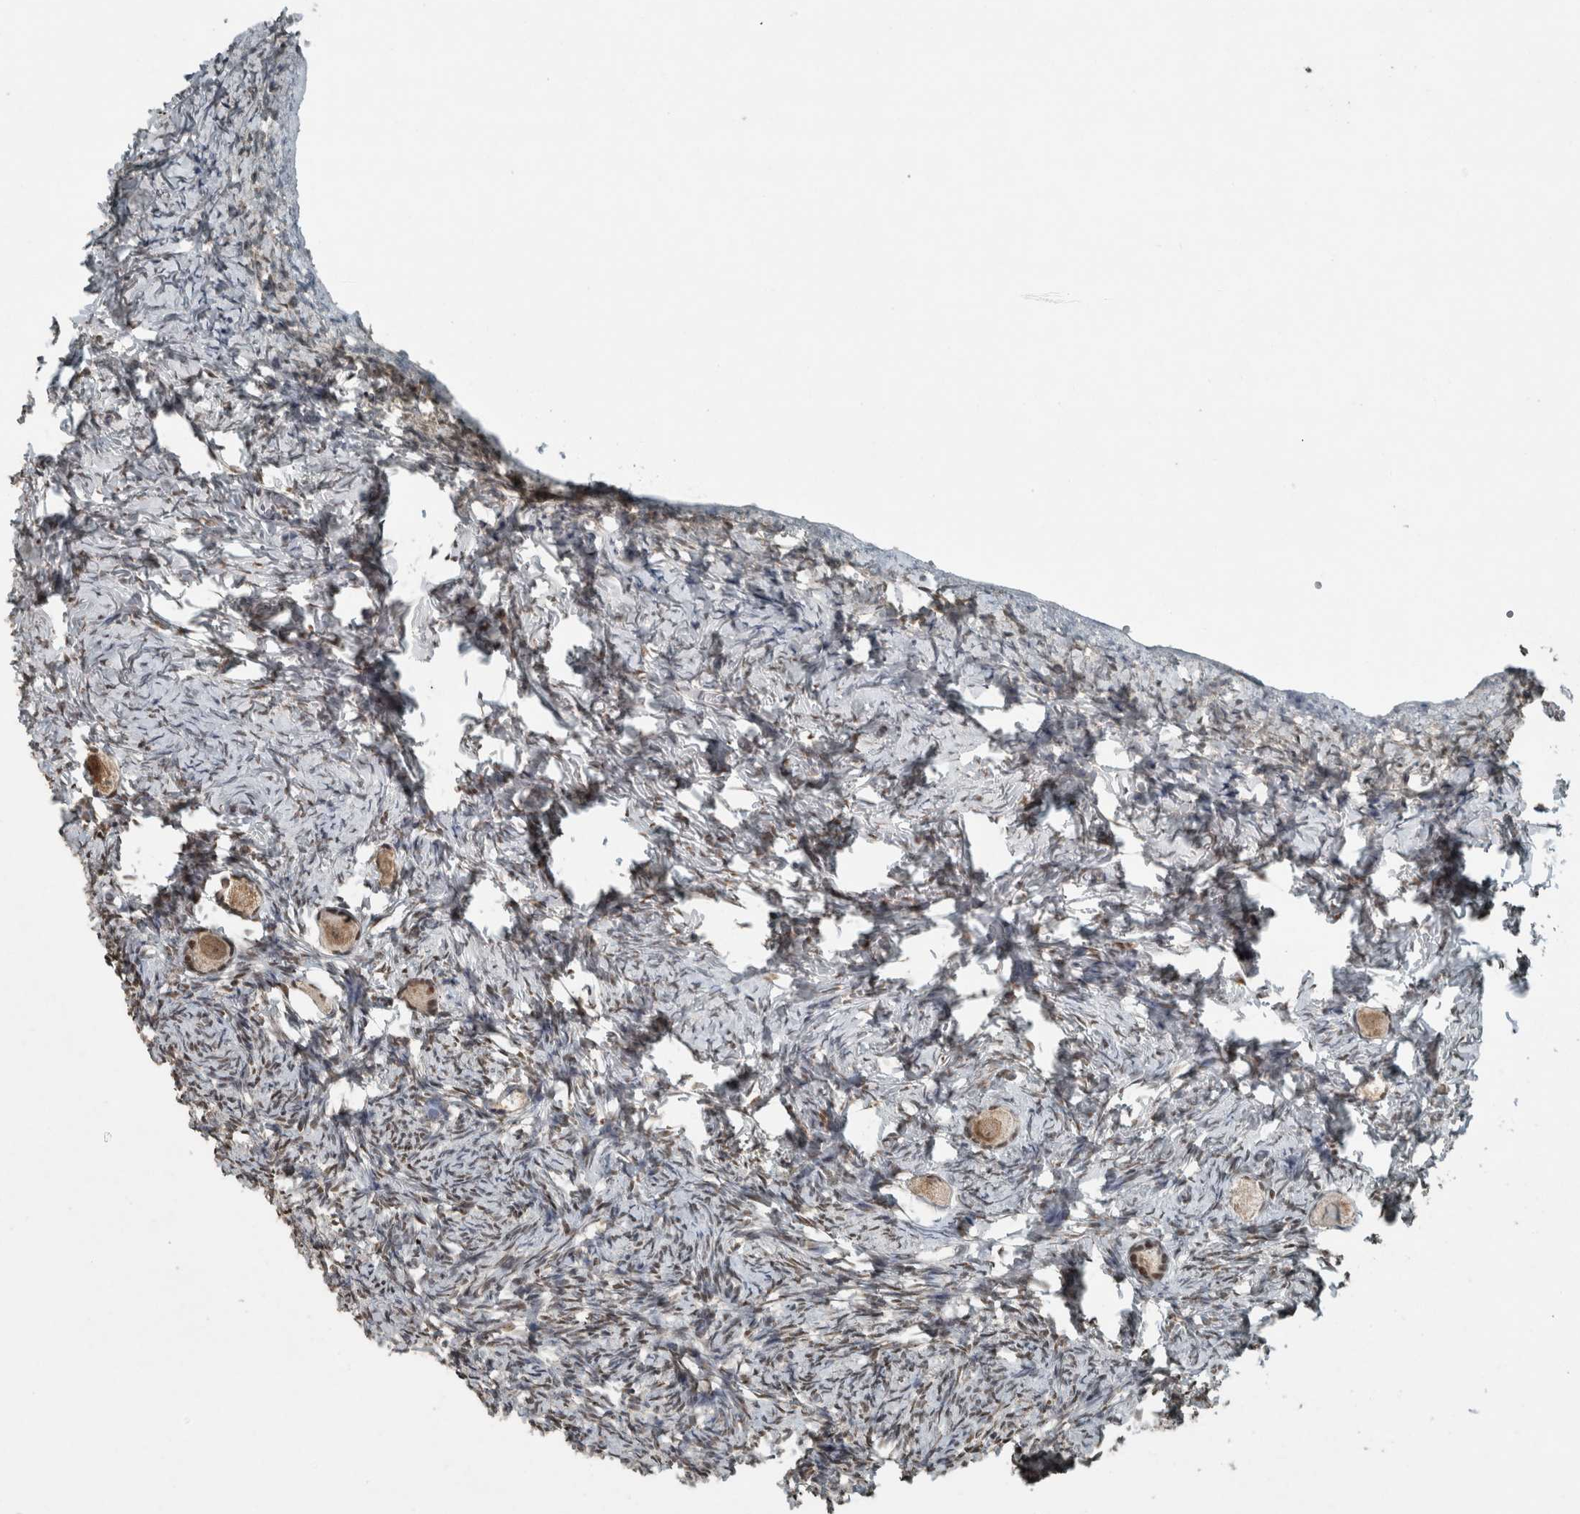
{"staining": {"intensity": "moderate", "quantity": ">75%", "location": "nuclear"}, "tissue": "ovary", "cell_type": "Follicle cells", "image_type": "normal", "snomed": [{"axis": "morphology", "description": "Normal tissue, NOS"}, {"axis": "topography", "description": "Ovary"}], "caption": "Protein expression analysis of unremarkable ovary exhibits moderate nuclear positivity in about >75% of follicle cells.", "gene": "ZNF24", "patient": {"sex": "female", "age": 27}}